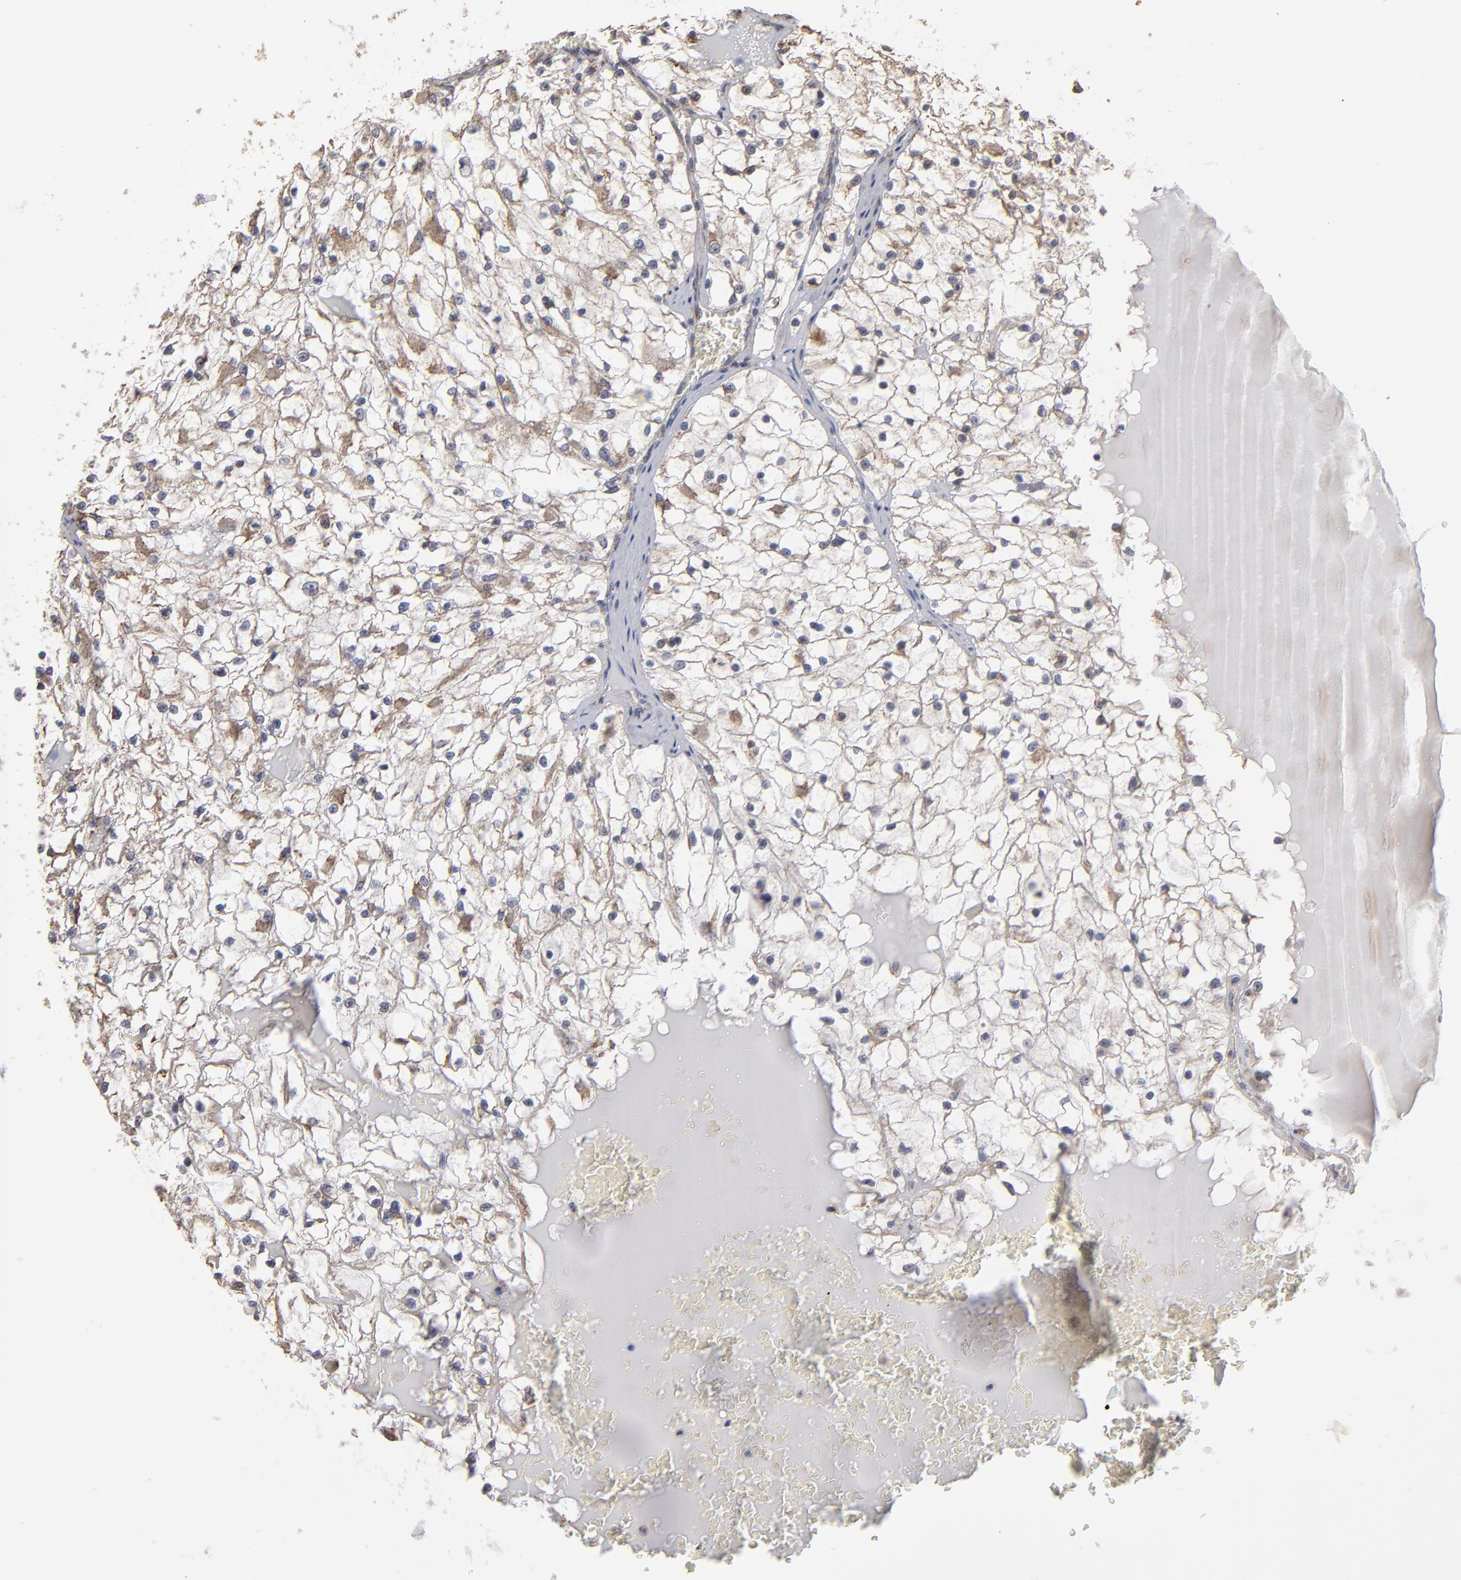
{"staining": {"intensity": "weak", "quantity": "25%-75%", "location": "cytoplasmic/membranous"}, "tissue": "renal cancer", "cell_type": "Tumor cells", "image_type": "cancer", "snomed": [{"axis": "morphology", "description": "Adenocarcinoma, NOS"}, {"axis": "topography", "description": "Kidney"}], "caption": "Renal adenocarcinoma was stained to show a protein in brown. There is low levels of weak cytoplasmic/membranous staining in about 25%-75% of tumor cells.", "gene": "MIPOL1", "patient": {"sex": "male", "age": 61}}